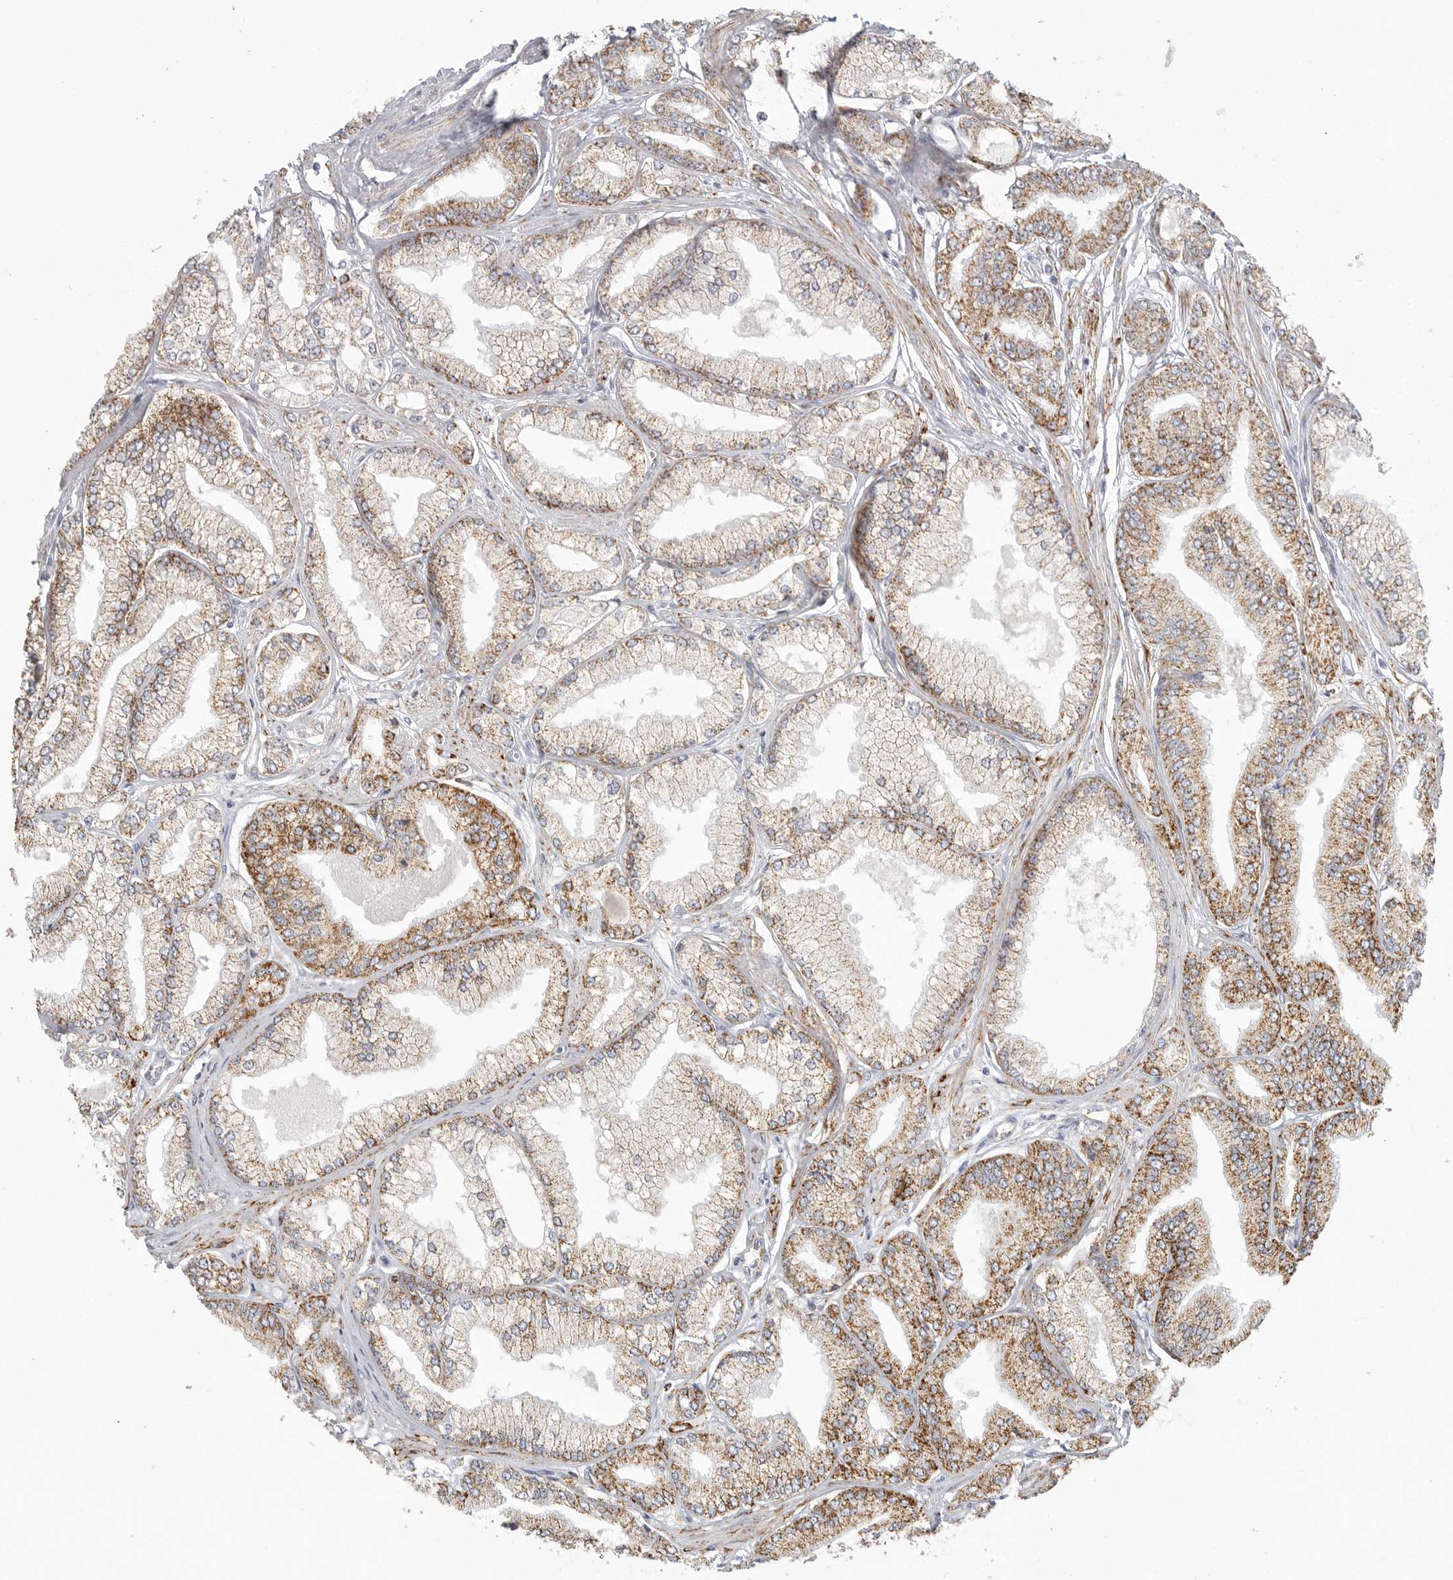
{"staining": {"intensity": "moderate", "quantity": ">75%", "location": "cytoplasmic/membranous"}, "tissue": "prostate cancer", "cell_type": "Tumor cells", "image_type": "cancer", "snomed": [{"axis": "morphology", "description": "Adenocarcinoma, Low grade"}, {"axis": "topography", "description": "Prostate"}], "caption": "Moderate cytoplasmic/membranous protein positivity is seen in about >75% of tumor cells in prostate cancer (adenocarcinoma (low-grade)).", "gene": "ELP3", "patient": {"sex": "male", "age": 52}}